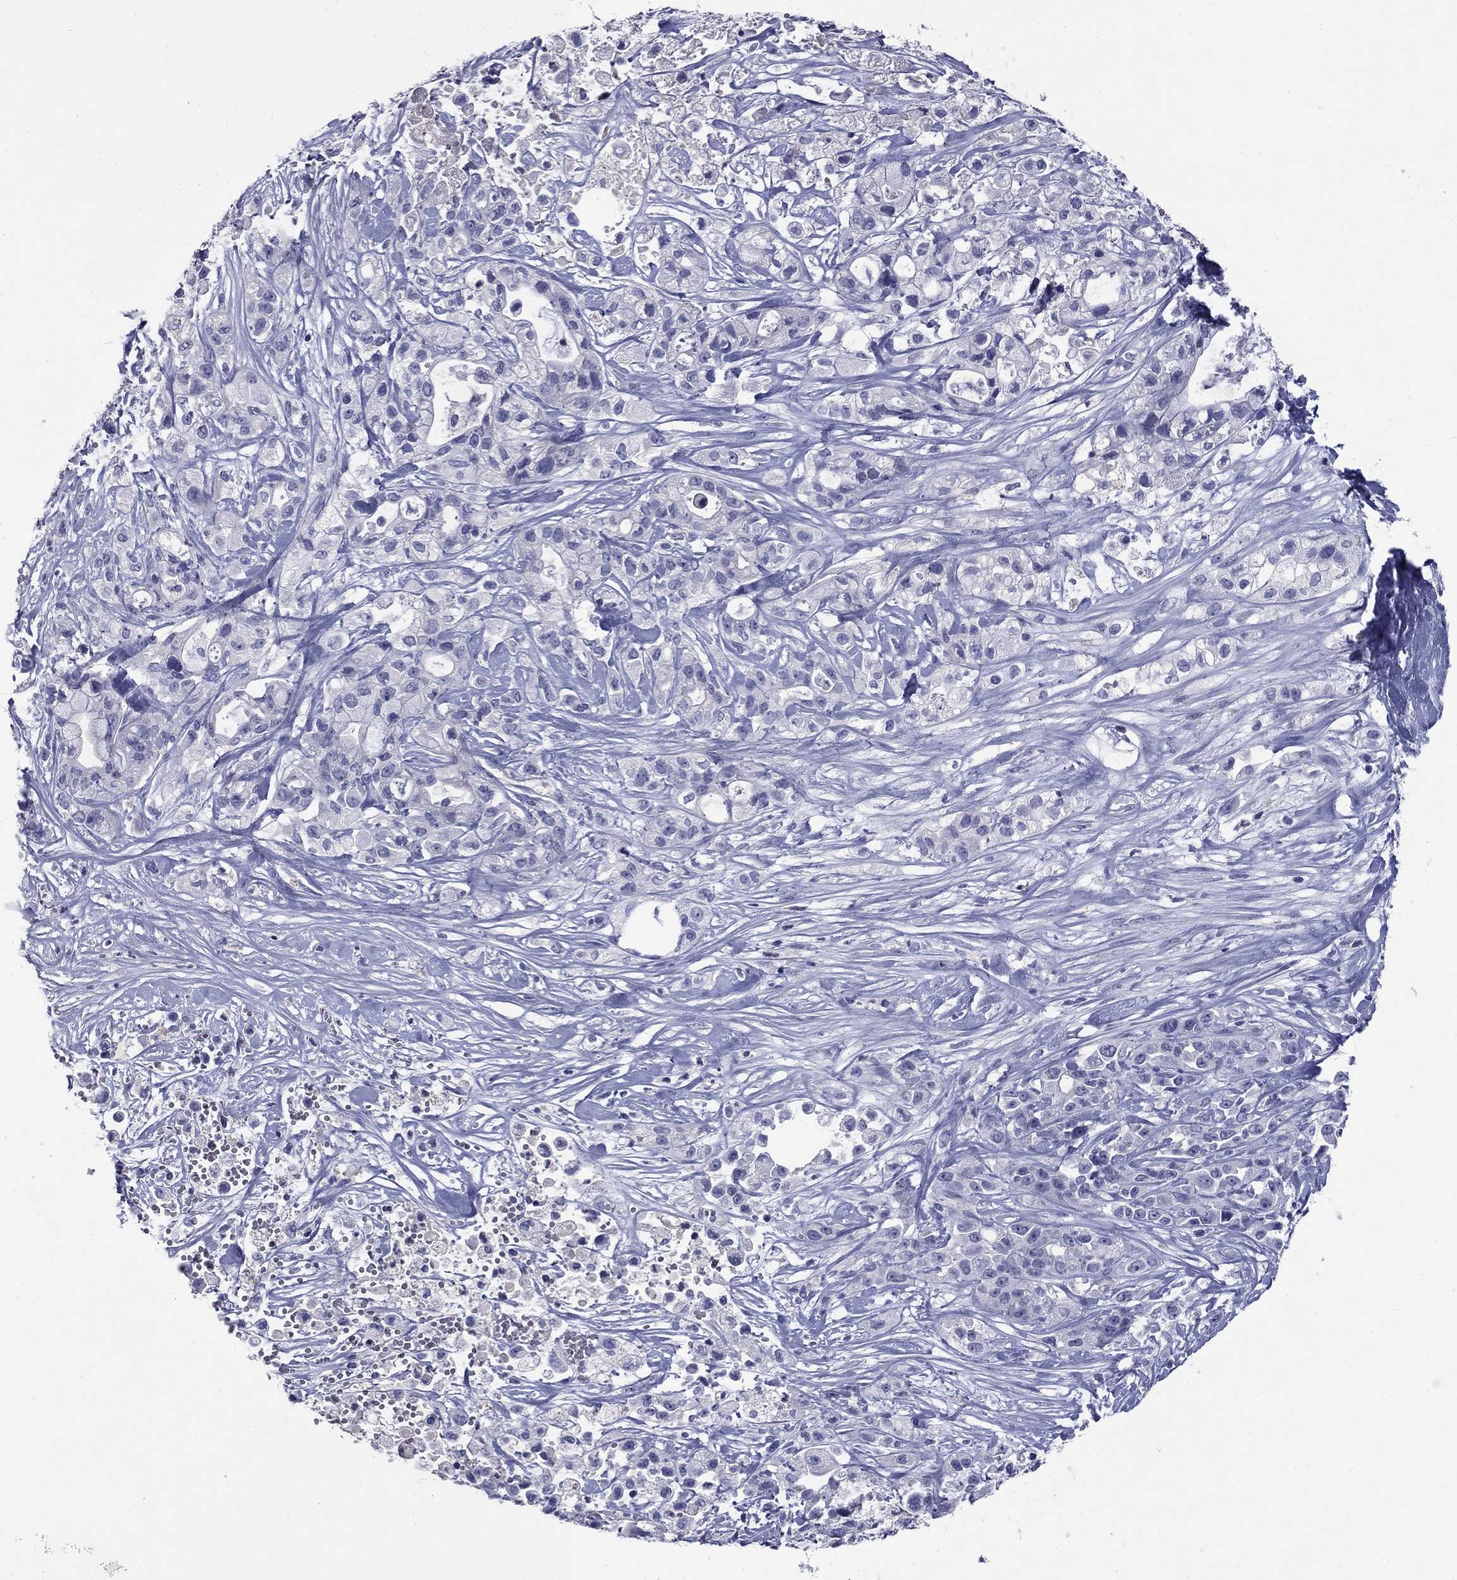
{"staining": {"intensity": "negative", "quantity": "none", "location": "none"}, "tissue": "pancreatic cancer", "cell_type": "Tumor cells", "image_type": "cancer", "snomed": [{"axis": "morphology", "description": "Adenocarcinoma, NOS"}, {"axis": "topography", "description": "Pancreas"}], "caption": "Human pancreatic cancer stained for a protein using IHC demonstrates no positivity in tumor cells.", "gene": "CFAP119", "patient": {"sex": "male", "age": 44}}